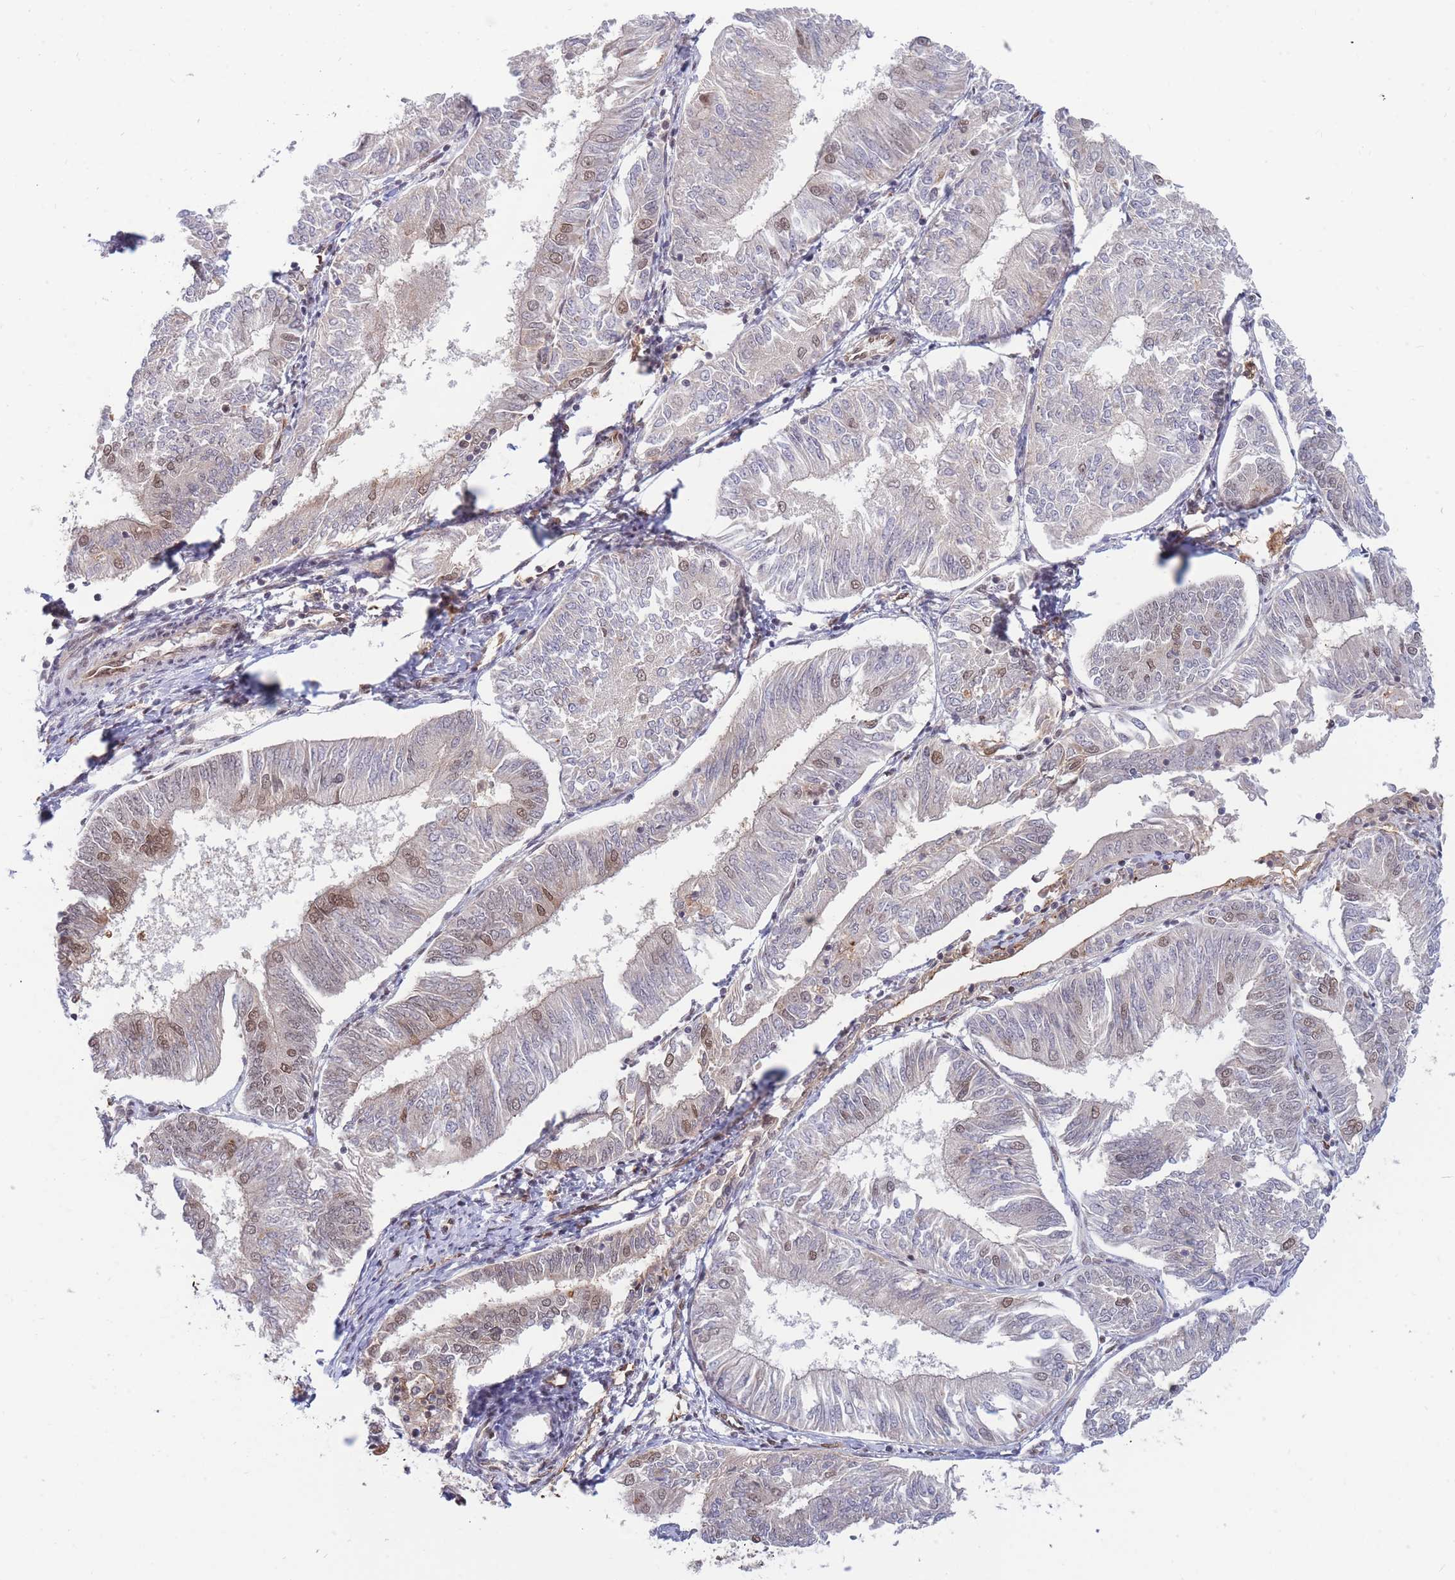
{"staining": {"intensity": "moderate", "quantity": "<25%", "location": "cytoplasmic/membranous,nuclear"}, "tissue": "endometrial cancer", "cell_type": "Tumor cells", "image_type": "cancer", "snomed": [{"axis": "morphology", "description": "Adenocarcinoma, NOS"}, {"axis": "topography", "description": "Endometrium"}], "caption": "High-magnification brightfield microscopy of adenocarcinoma (endometrial) stained with DAB (brown) and counterstained with hematoxylin (blue). tumor cells exhibit moderate cytoplasmic/membranous and nuclear positivity is present in about<25% of cells.", "gene": "BOD1L1", "patient": {"sex": "female", "age": 58}}